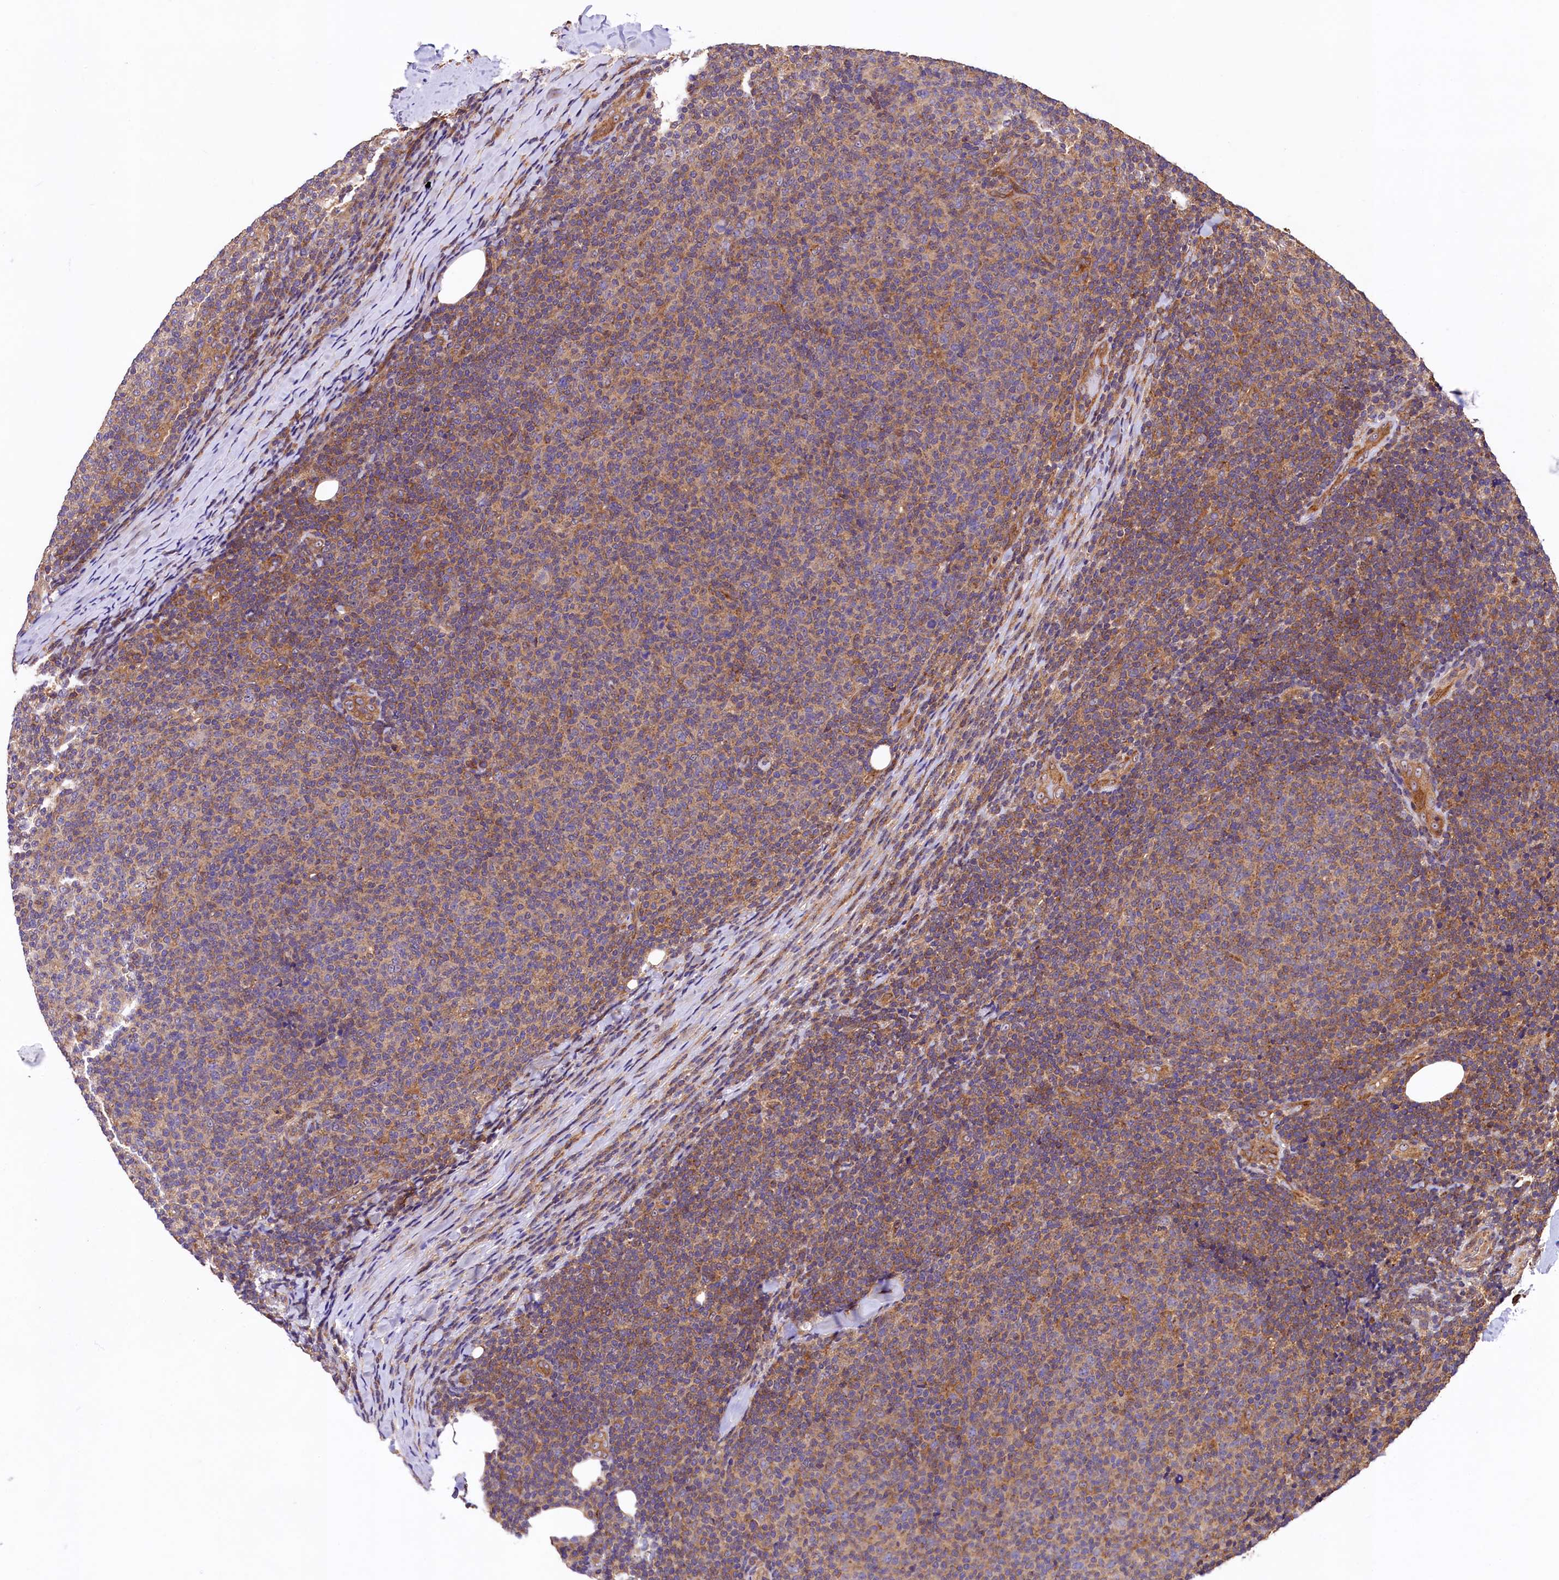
{"staining": {"intensity": "weak", "quantity": "25%-75%", "location": "cytoplasmic/membranous"}, "tissue": "lymphoma", "cell_type": "Tumor cells", "image_type": "cancer", "snomed": [{"axis": "morphology", "description": "Malignant lymphoma, non-Hodgkin's type, Low grade"}, {"axis": "topography", "description": "Lymph node"}], "caption": "Immunohistochemistry (IHC) (DAB (3,3'-diaminobenzidine)) staining of low-grade malignant lymphoma, non-Hodgkin's type displays weak cytoplasmic/membranous protein expression in approximately 25%-75% of tumor cells. The staining was performed using DAB (3,3'-diaminobenzidine) to visualize the protein expression in brown, while the nuclei were stained in blue with hematoxylin (Magnification: 20x).", "gene": "VPS35", "patient": {"sex": "male", "age": 66}}